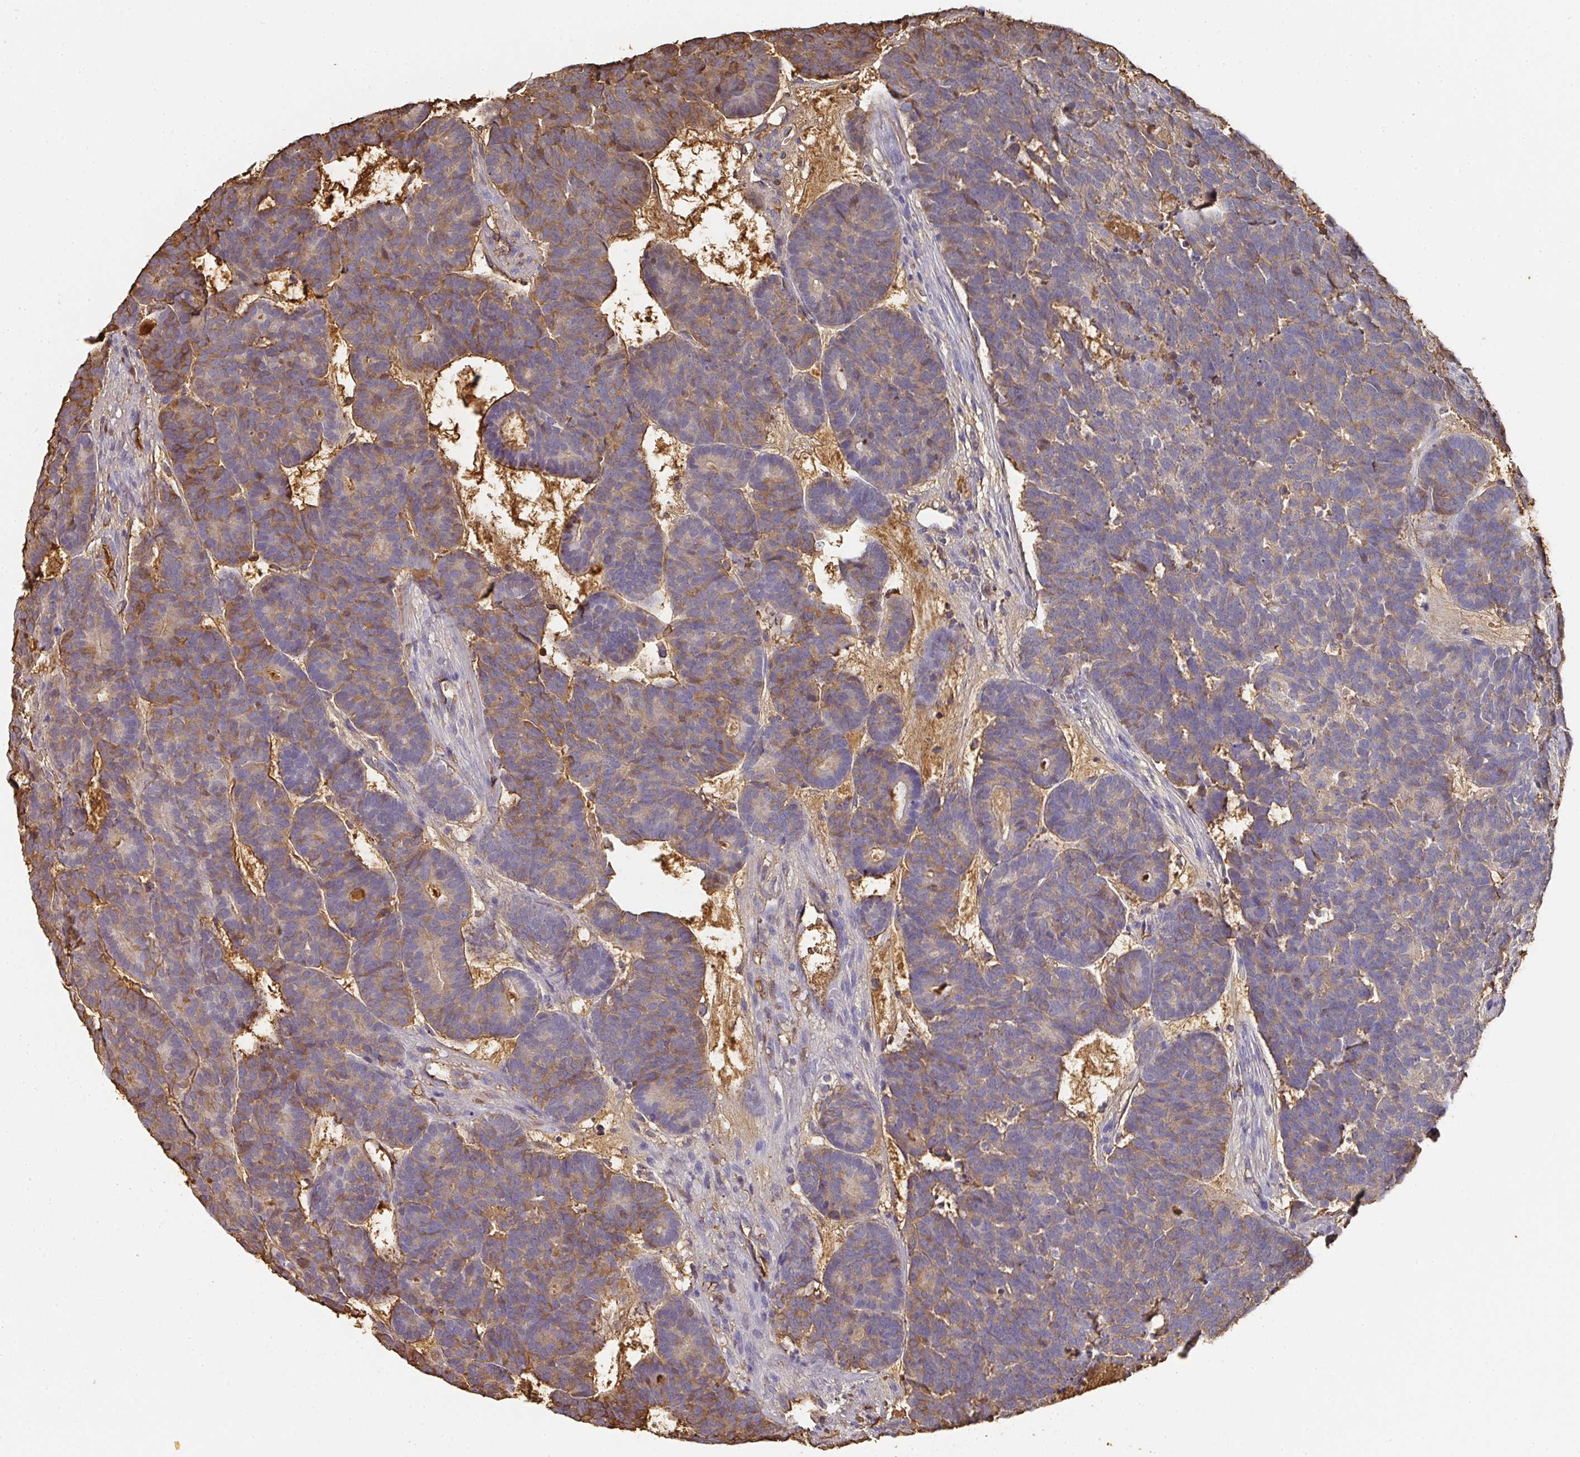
{"staining": {"intensity": "moderate", "quantity": "25%-75%", "location": "cytoplasmic/membranous"}, "tissue": "head and neck cancer", "cell_type": "Tumor cells", "image_type": "cancer", "snomed": [{"axis": "morphology", "description": "Adenocarcinoma, NOS"}, {"axis": "topography", "description": "Head-Neck"}], "caption": "This is an image of IHC staining of head and neck adenocarcinoma, which shows moderate expression in the cytoplasmic/membranous of tumor cells.", "gene": "ALB", "patient": {"sex": "female", "age": 81}}